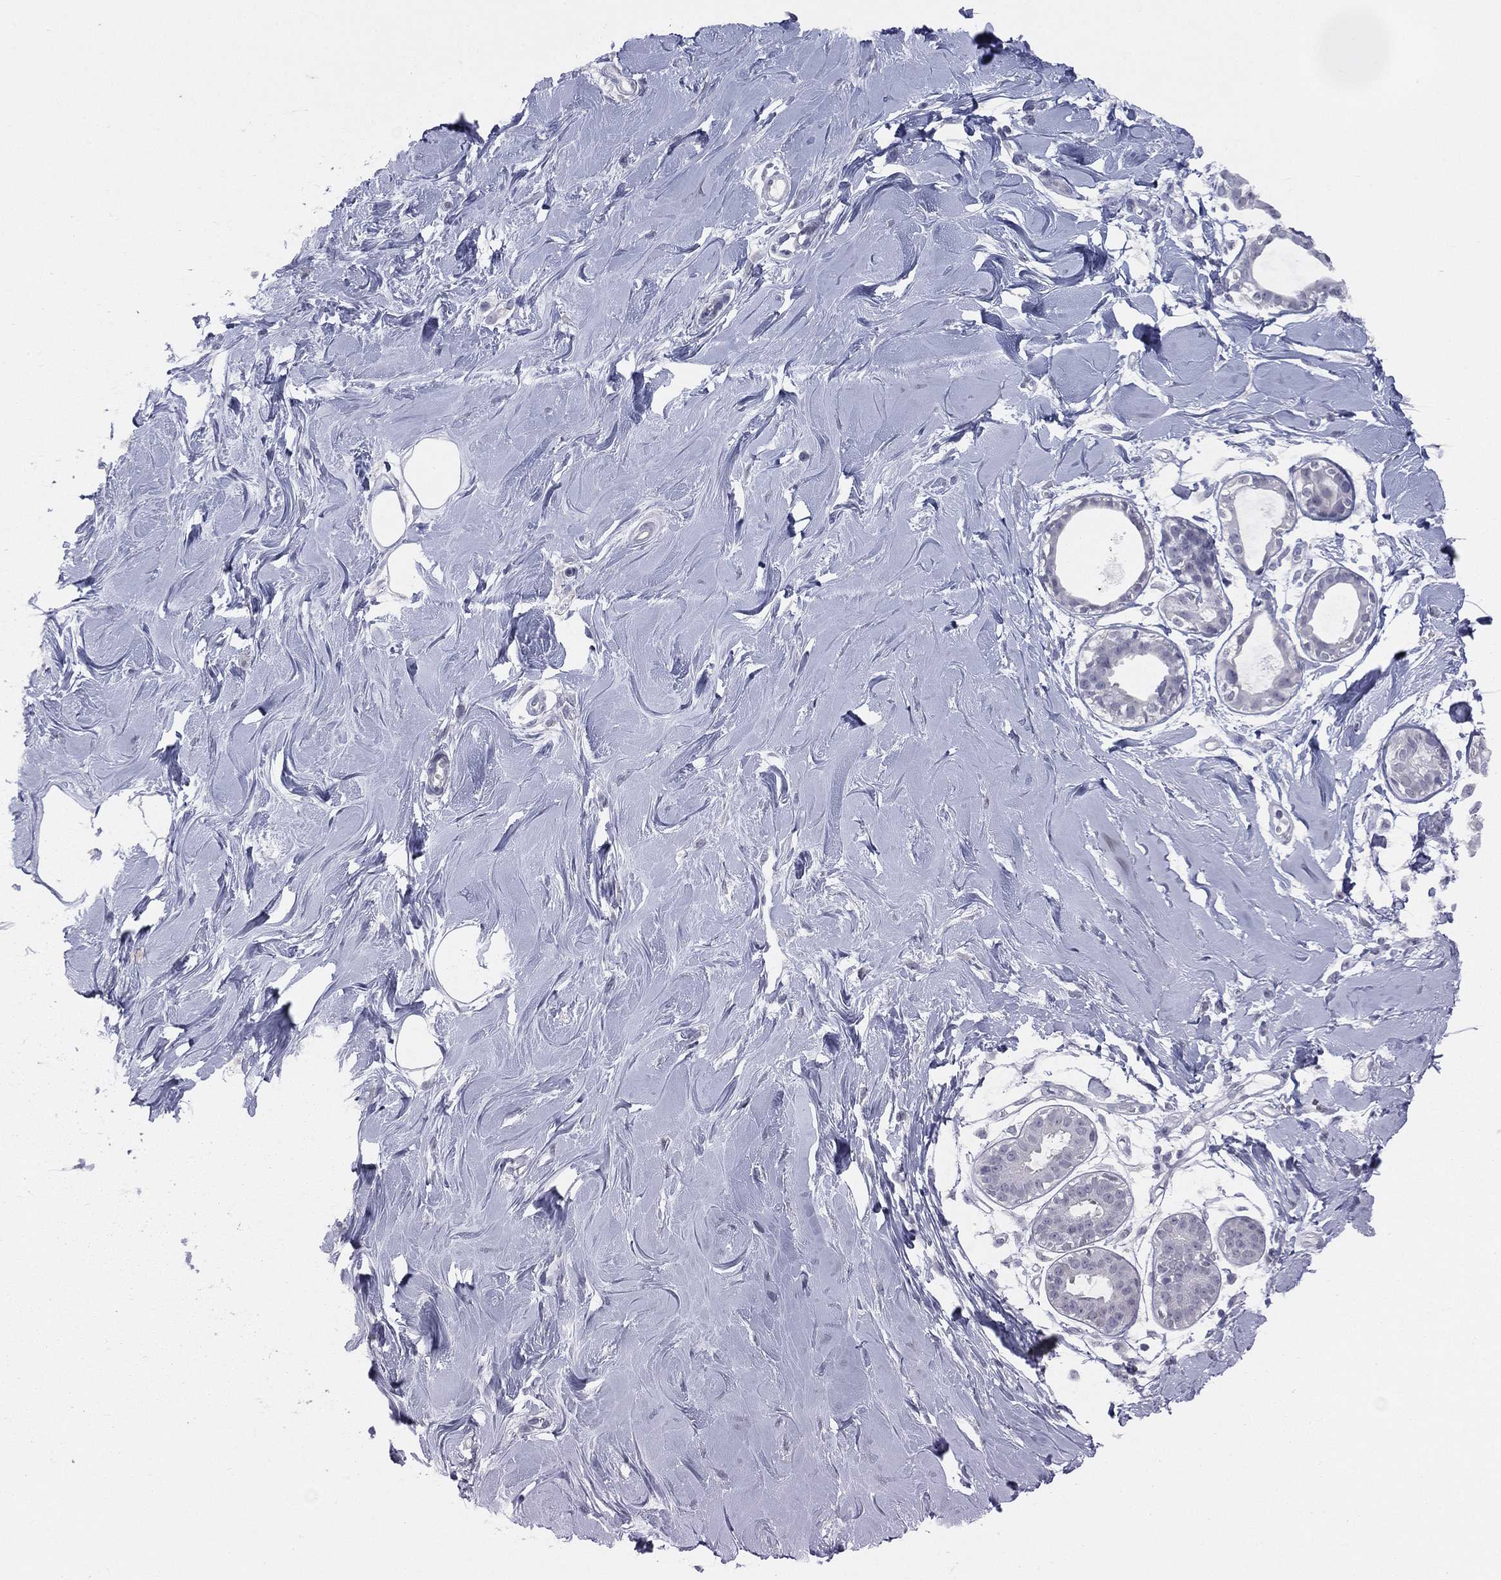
{"staining": {"intensity": "negative", "quantity": "none", "location": "none"}, "tissue": "adipose tissue", "cell_type": "Adipocytes", "image_type": "normal", "snomed": [{"axis": "morphology", "description": "Normal tissue, NOS"}, {"axis": "topography", "description": "Breast"}], "caption": "This is a image of IHC staining of normal adipose tissue, which shows no expression in adipocytes. (IHC, brightfield microscopy, high magnification).", "gene": "DMKN", "patient": {"sex": "female", "age": 49}}